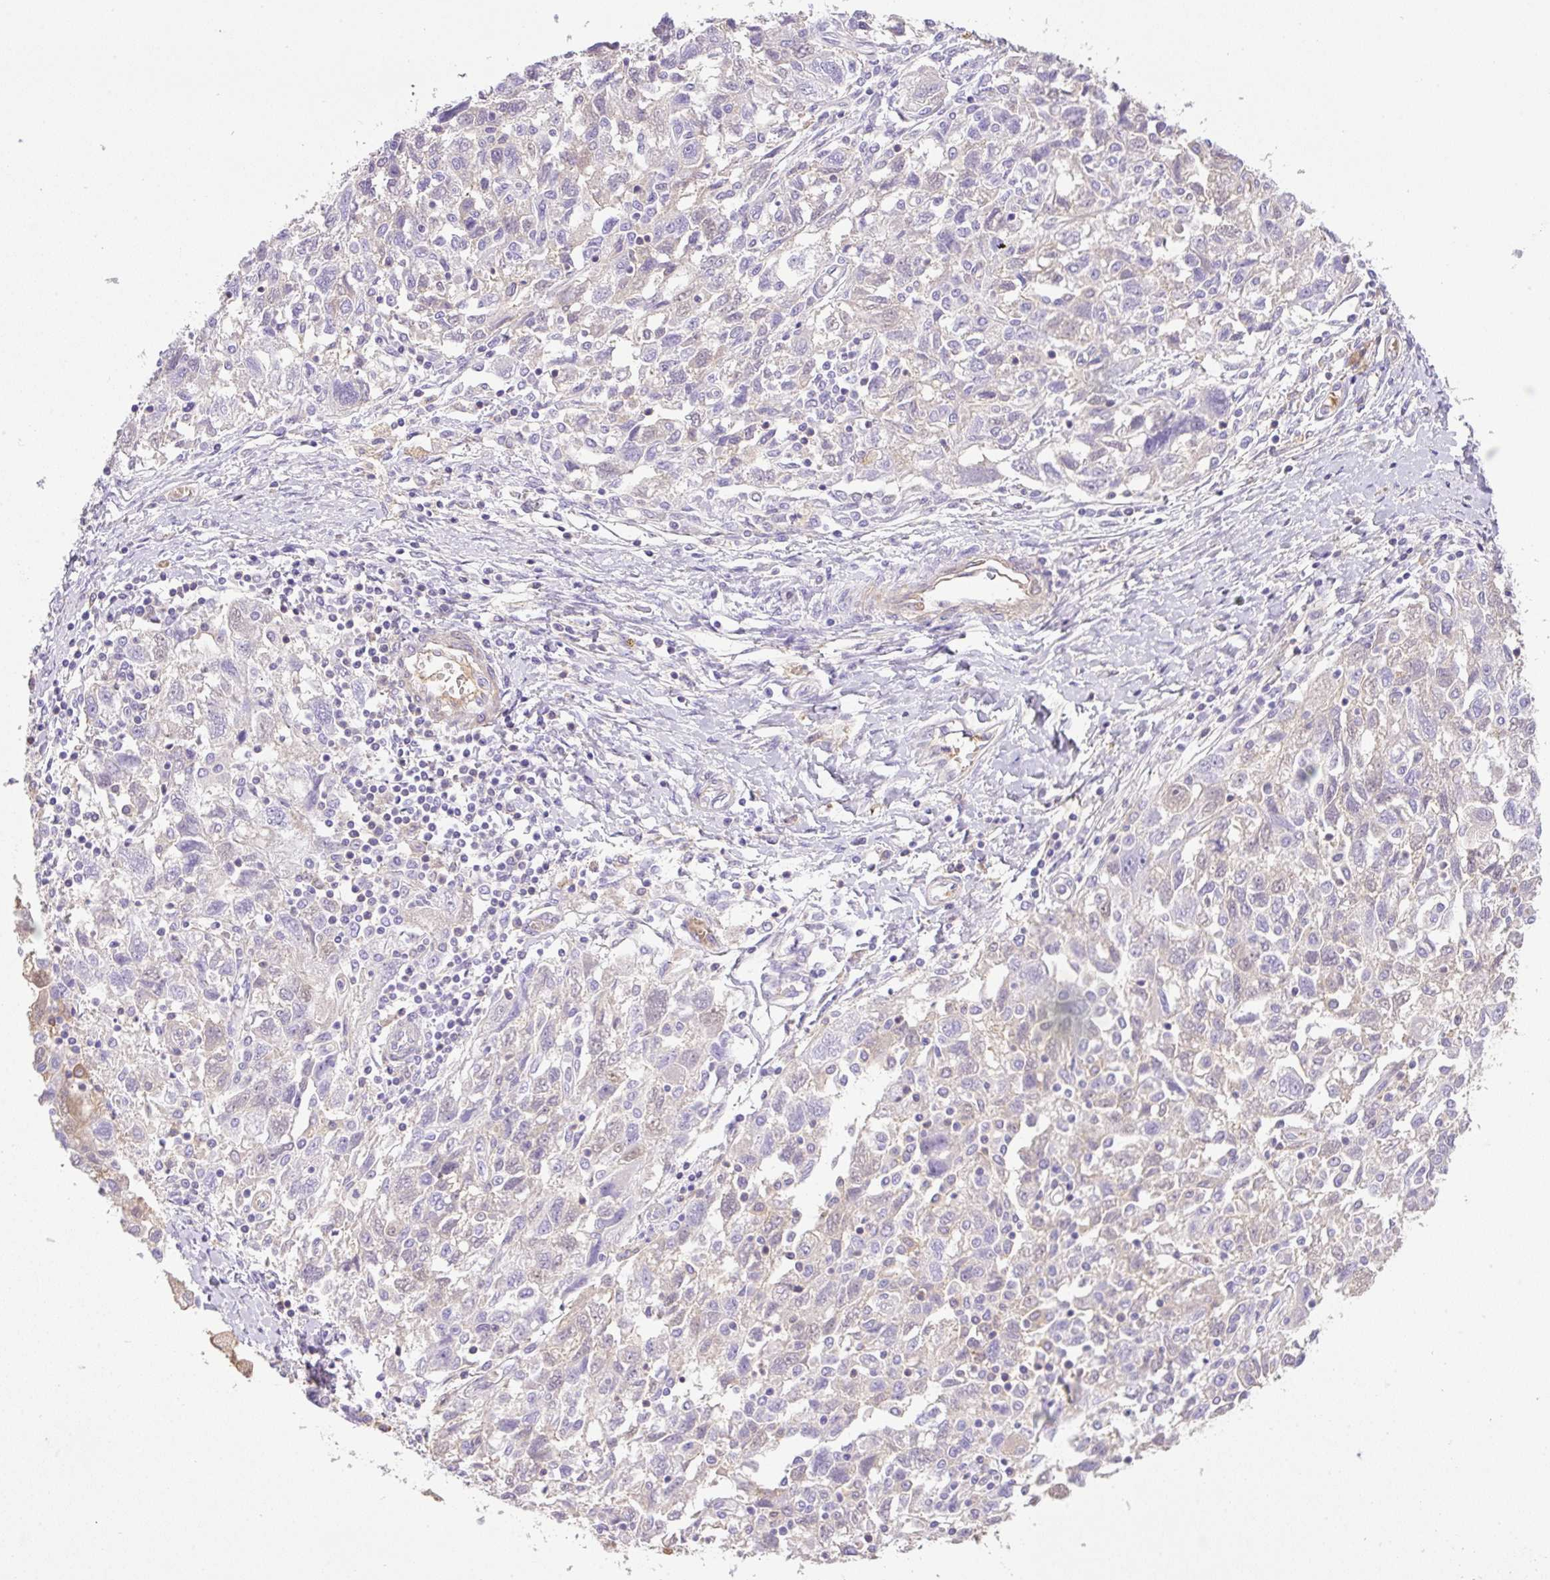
{"staining": {"intensity": "negative", "quantity": "none", "location": "none"}, "tissue": "ovarian cancer", "cell_type": "Tumor cells", "image_type": "cancer", "snomed": [{"axis": "morphology", "description": "Carcinoma, NOS"}, {"axis": "morphology", "description": "Cystadenocarcinoma, serous, NOS"}, {"axis": "topography", "description": "Ovary"}], "caption": "Immunohistochemistry (IHC) micrograph of neoplastic tissue: ovarian carcinoma stained with DAB (3,3'-diaminobenzidine) demonstrates no significant protein positivity in tumor cells.", "gene": "TDRD15", "patient": {"sex": "female", "age": 69}}